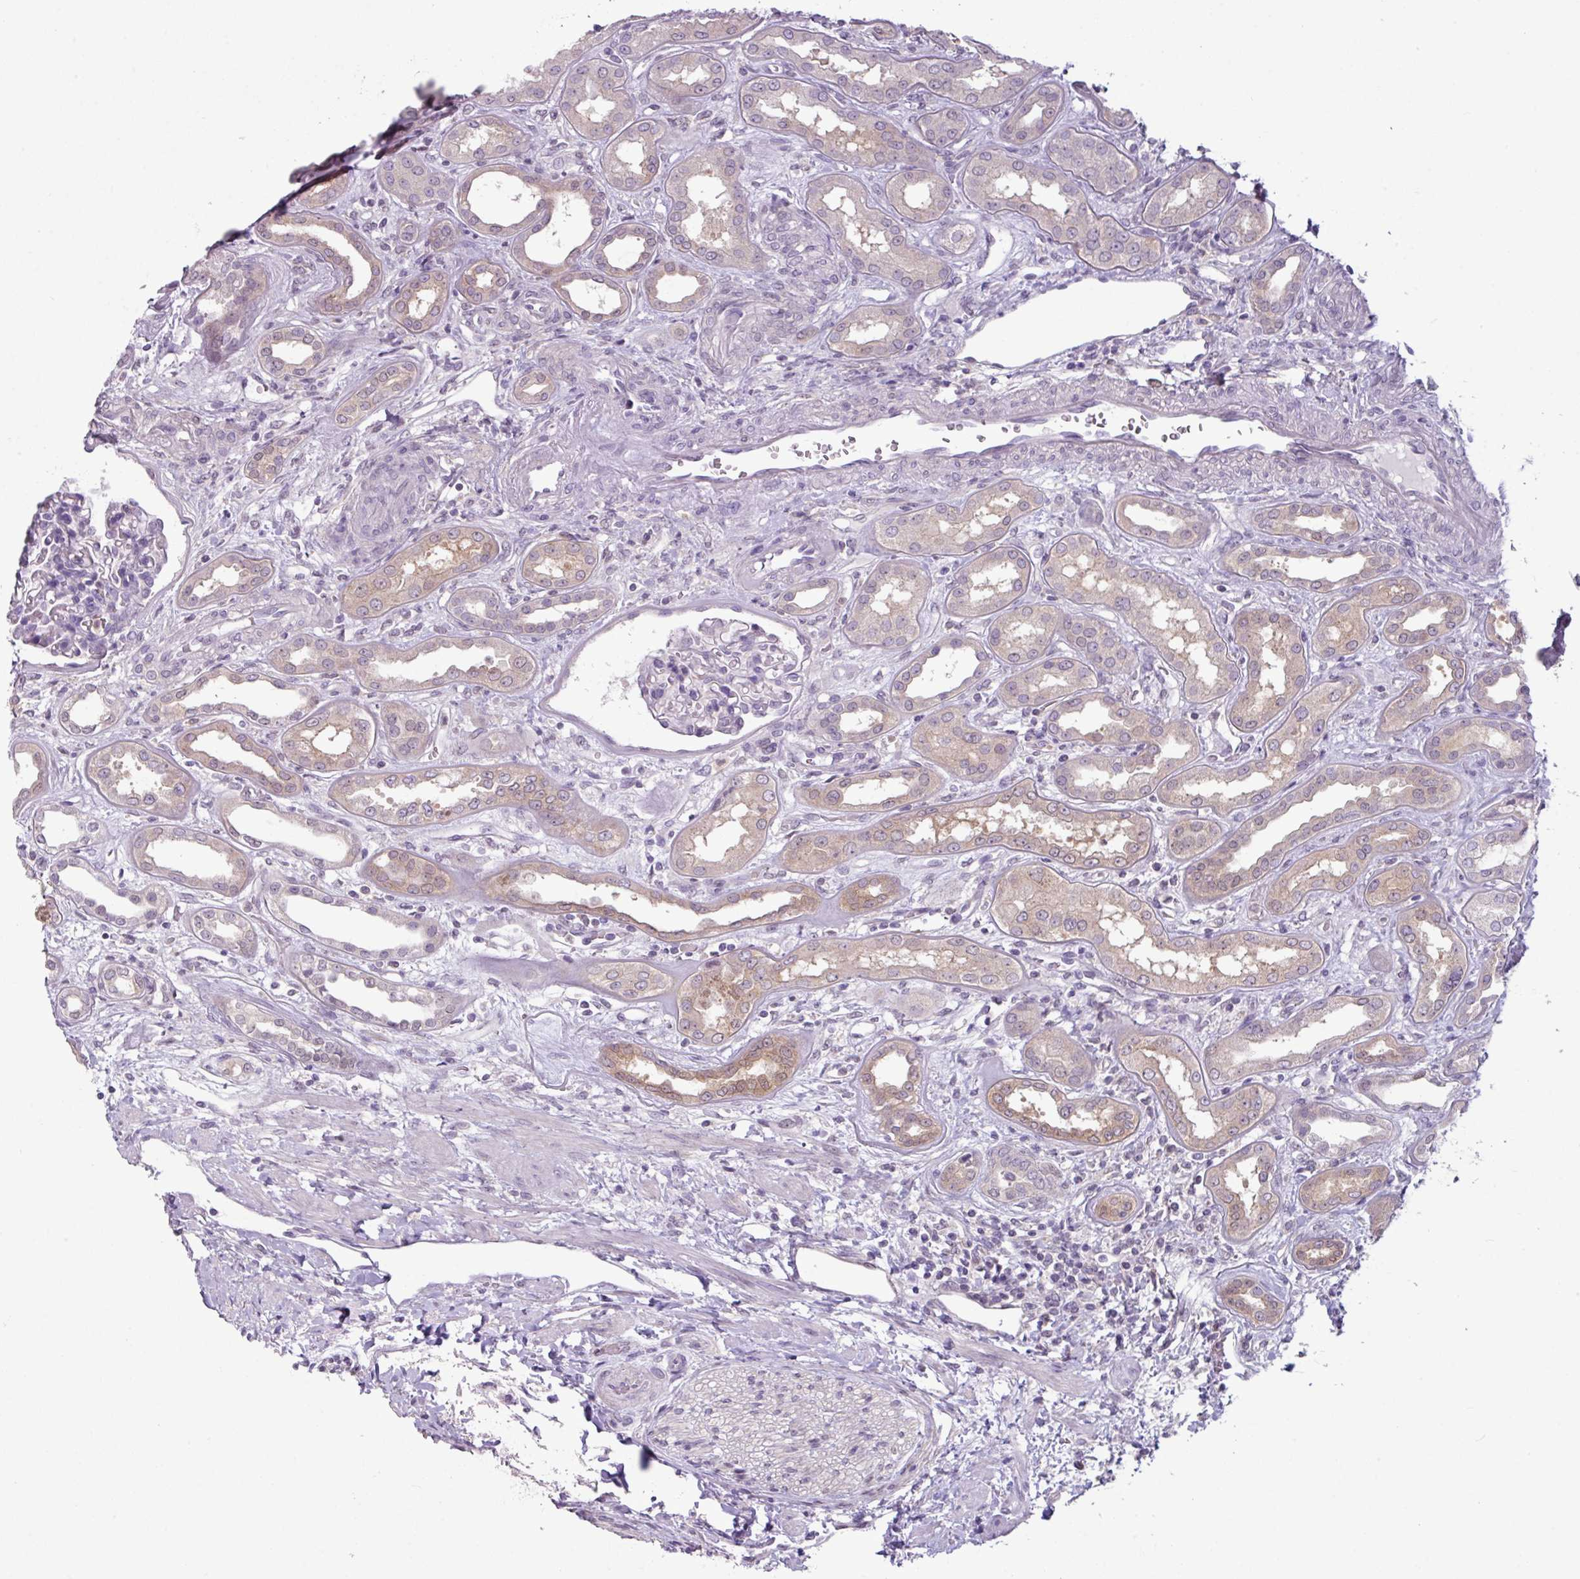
{"staining": {"intensity": "negative", "quantity": "none", "location": "none"}, "tissue": "kidney", "cell_type": "Cells in glomeruli", "image_type": "normal", "snomed": [{"axis": "morphology", "description": "Normal tissue, NOS"}, {"axis": "topography", "description": "Kidney"}], "caption": "A high-resolution photomicrograph shows IHC staining of normal kidney, which exhibits no significant staining in cells in glomeruli.", "gene": "TTLL12", "patient": {"sex": "male", "age": 59}}